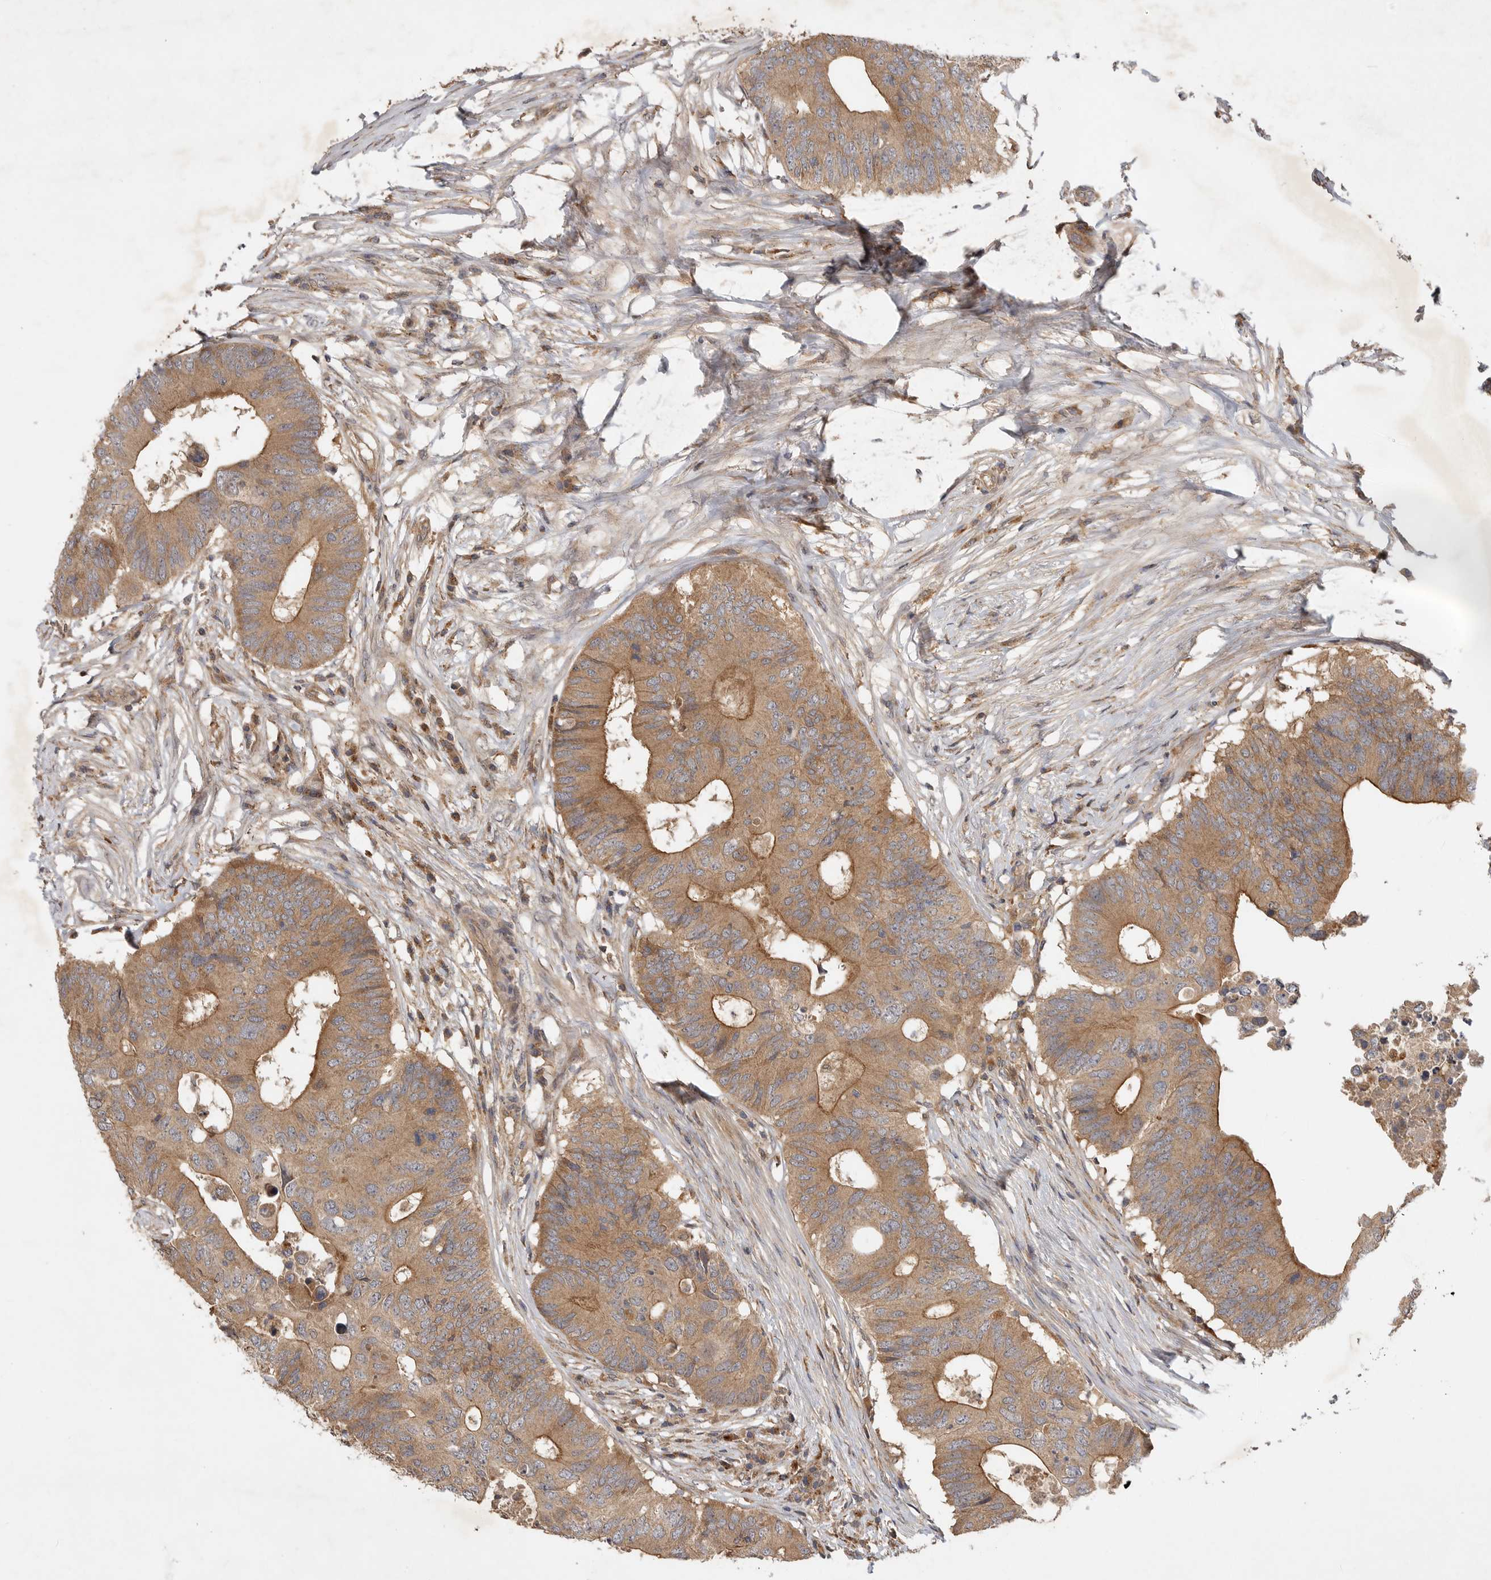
{"staining": {"intensity": "moderate", "quantity": ">75%", "location": "cytoplasmic/membranous"}, "tissue": "colorectal cancer", "cell_type": "Tumor cells", "image_type": "cancer", "snomed": [{"axis": "morphology", "description": "Adenocarcinoma, NOS"}, {"axis": "topography", "description": "Colon"}], "caption": "Colorectal cancer stained with a brown dye displays moderate cytoplasmic/membranous positive expression in approximately >75% of tumor cells.", "gene": "ZNF232", "patient": {"sex": "male", "age": 71}}